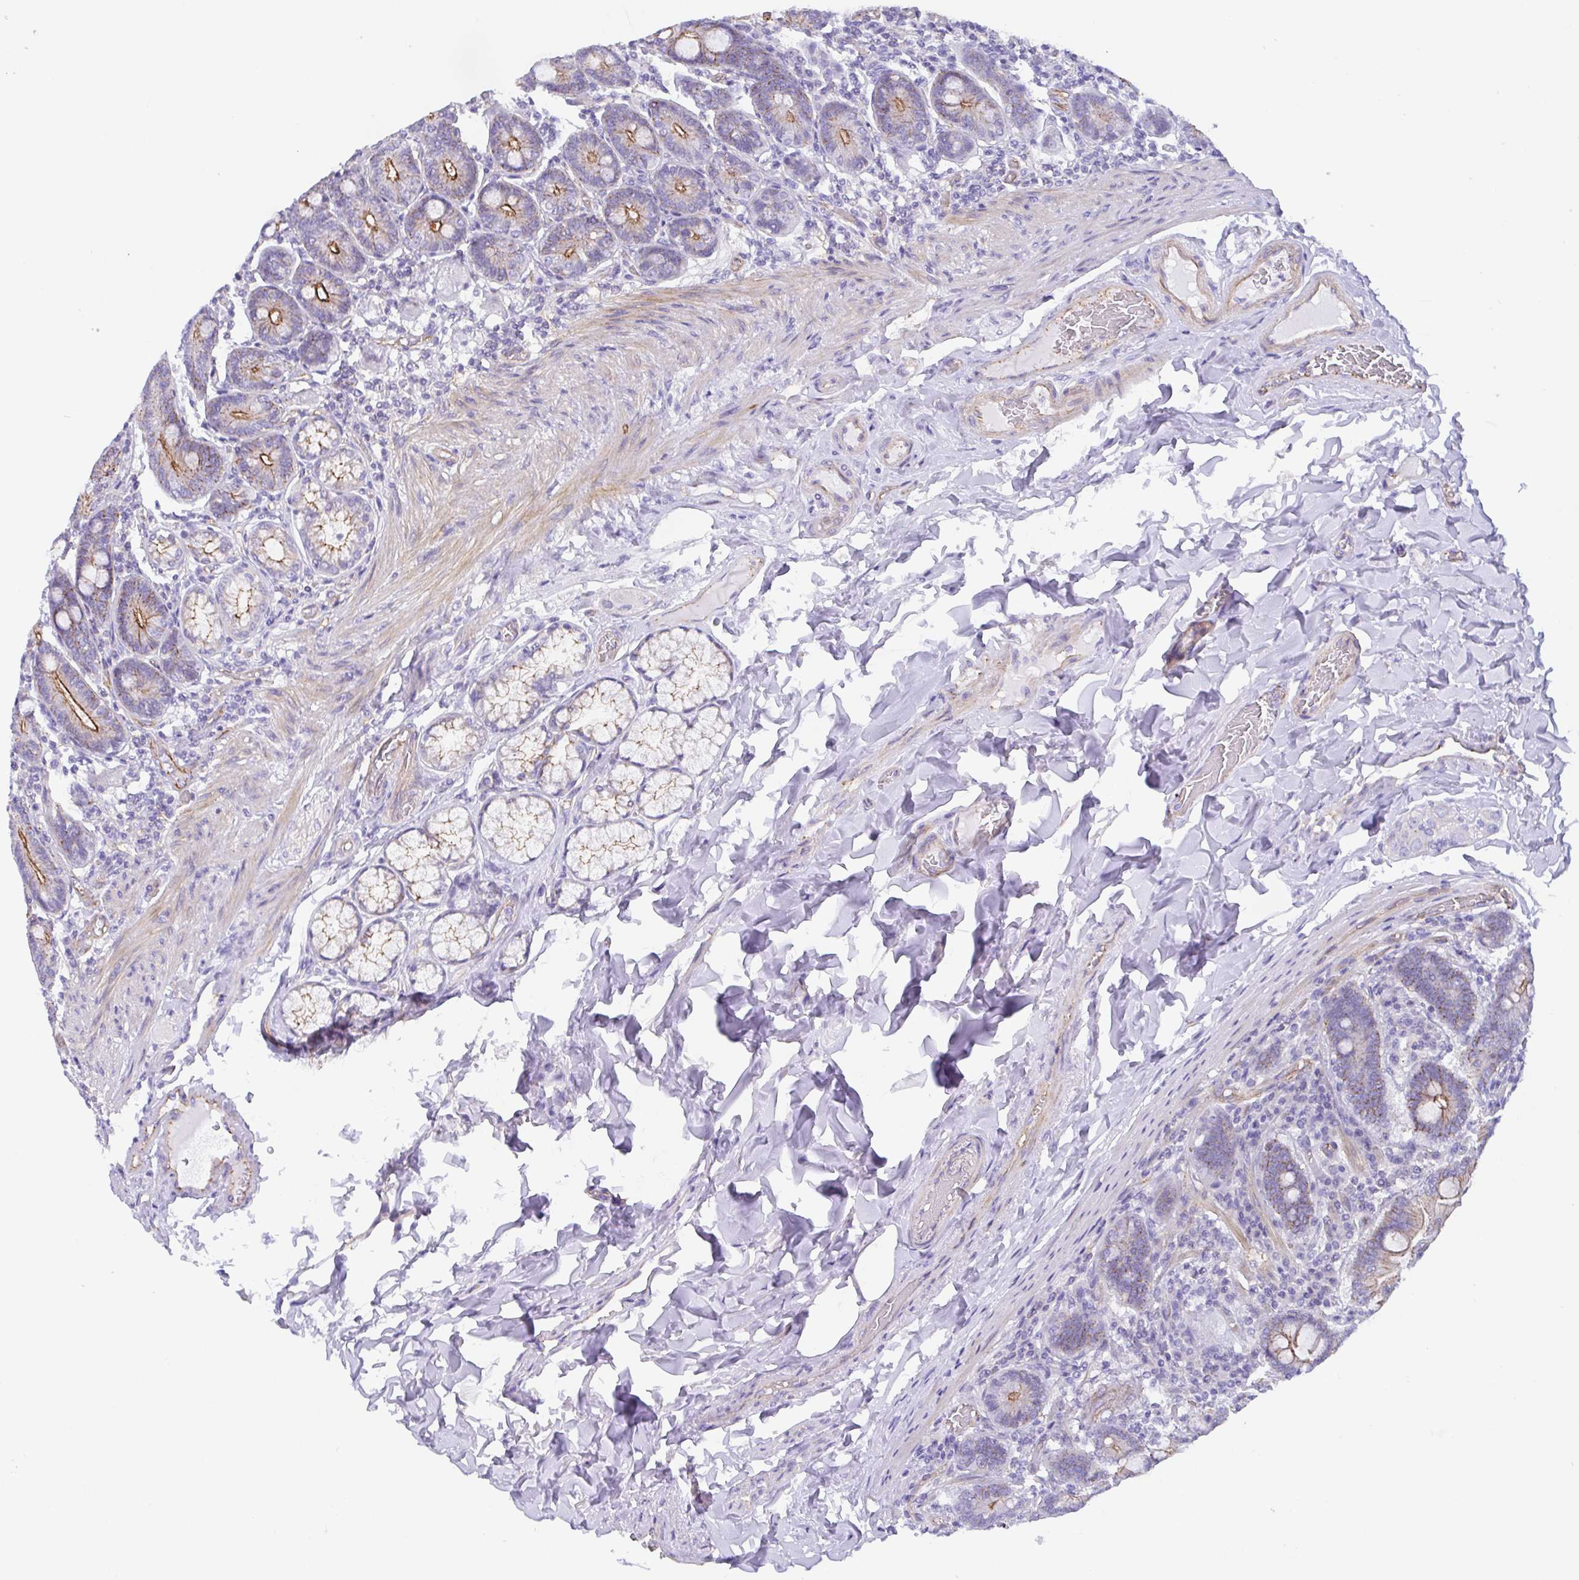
{"staining": {"intensity": "moderate", "quantity": "25%-75%", "location": "cytoplasmic/membranous"}, "tissue": "duodenum", "cell_type": "Glandular cells", "image_type": "normal", "snomed": [{"axis": "morphology", "description": "Normal tissue, NOS"}, {"axis": "topography", "description": "Duodenum"}], "caption": "Protein staining reveals moderate cytoplasmic/membranous positivity in about 25%-75% of glandular cells in benign duodenum.", "gene": "TRAM2", "patient": {"sex": "female", "age": 62}}